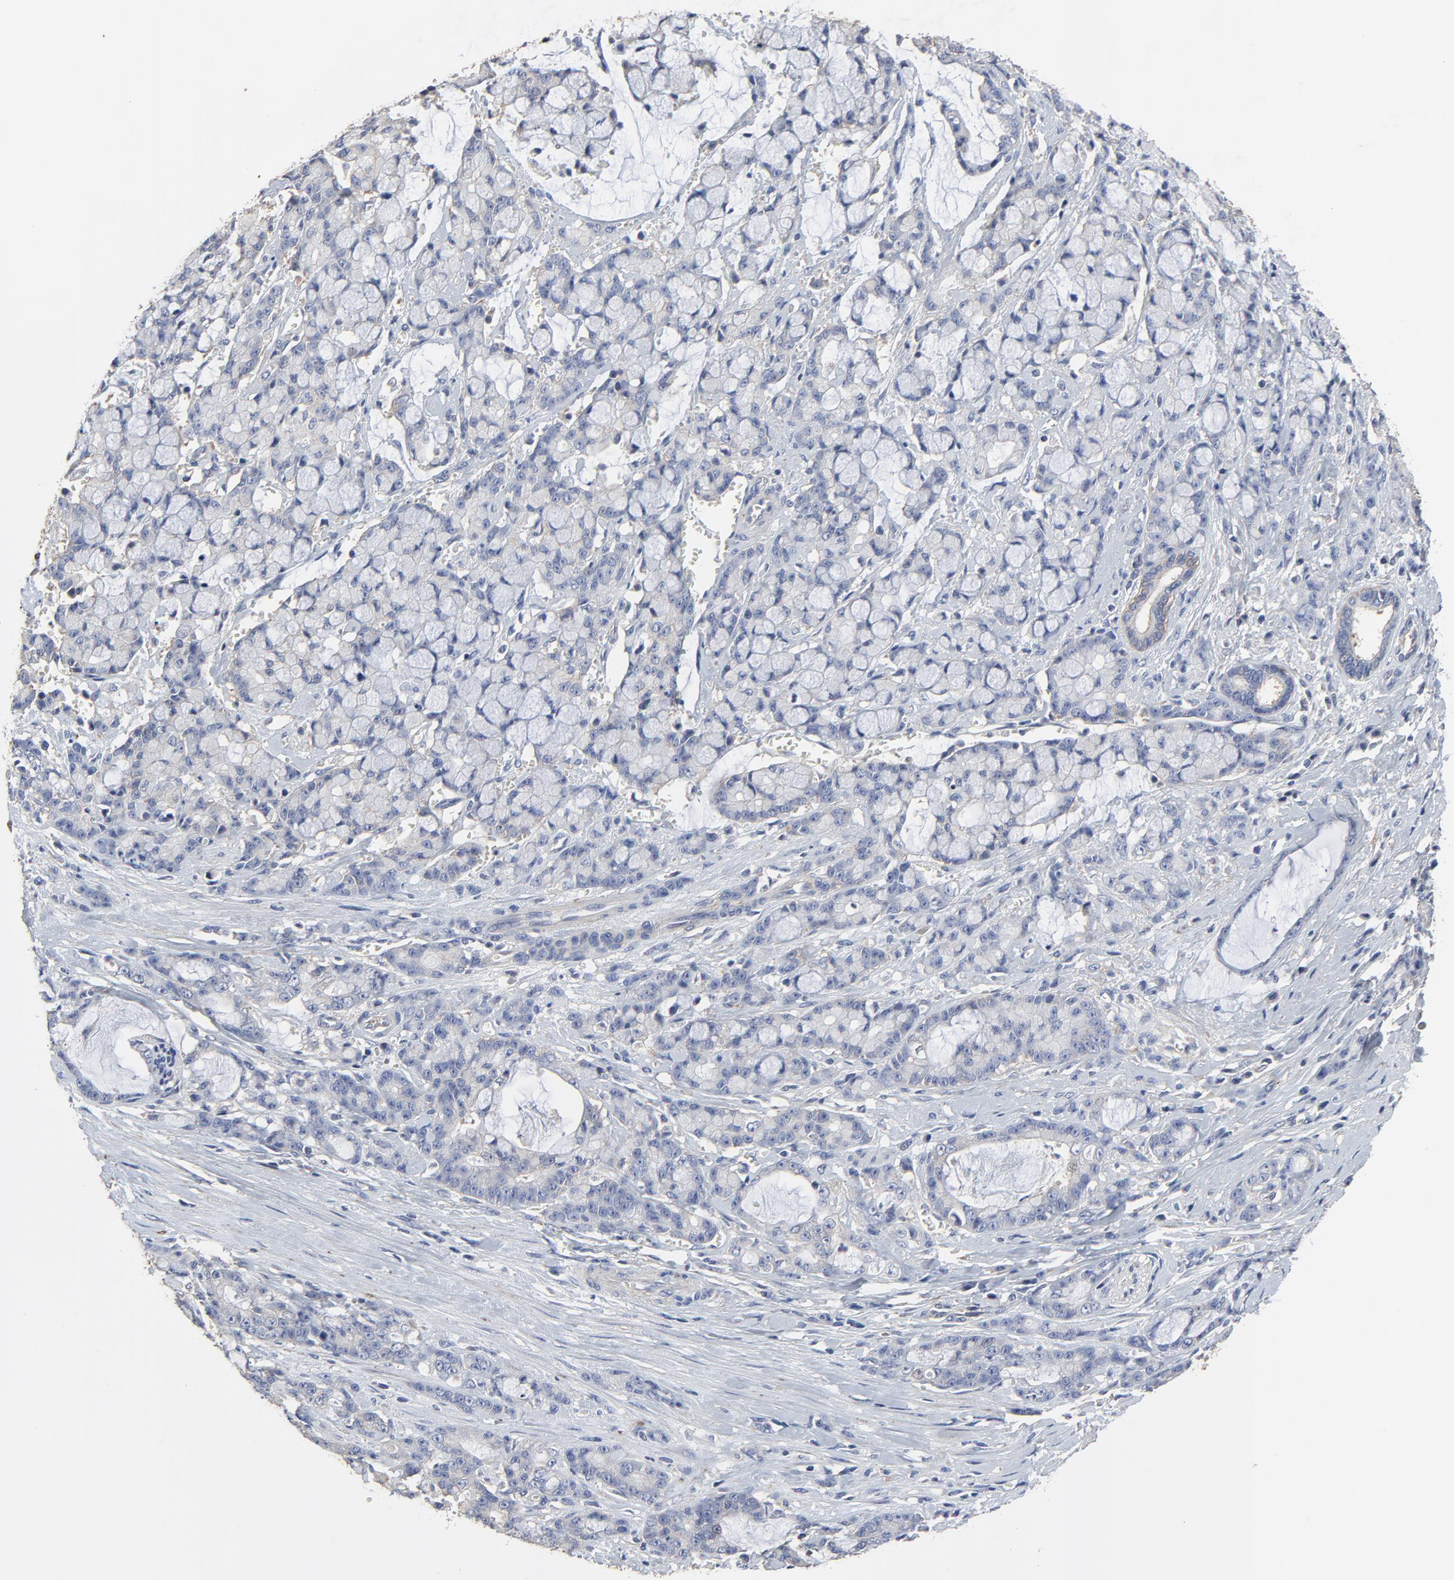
{"staining": {"intensity": "negative", "quantity": "none", "location": "none"}, "tissue": "pancreatic cancer", "cell_type": "Tumor cells", "image_type": "cancer", "snomed": [{"axis": "morphology", "description": "Adenocarcinoma, NOS"}, {"axis": "topography", "description": "Pancreas"}], "caption": "Image shows no protein positivity in tumor cells of pancreatic cancer tissue.", "gene": "NXF3", "patient": {"sex": "female", "age": 73}}